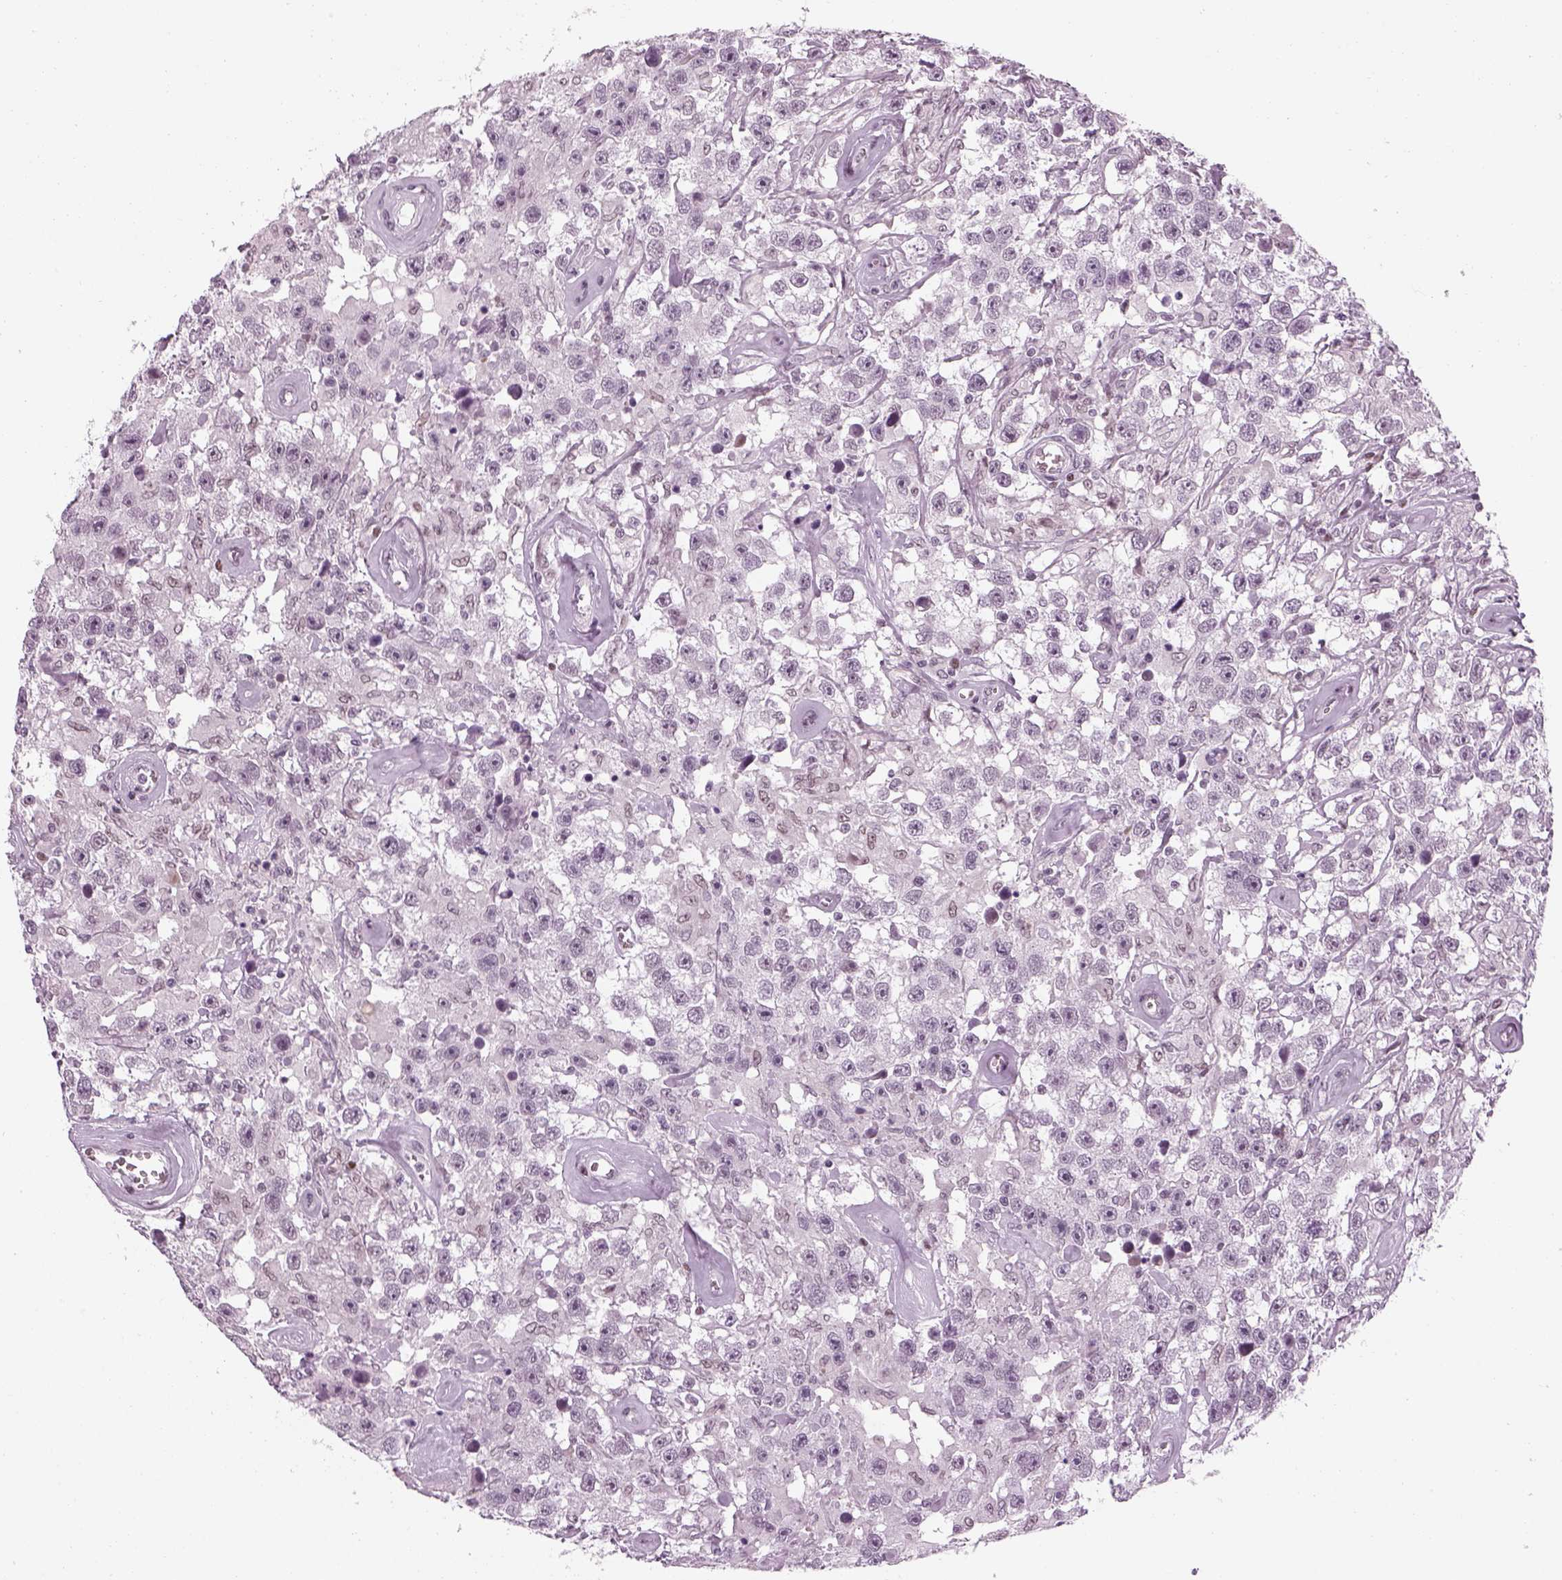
{"staining": {"intensity": "negative", "quantity": "none", "location": "none"}, "tissue": "testis cancer", "cell_type": "Tumor cells", "image_type": "cancer", "snomed": [{"axis": "morphology", "description": "Seminoma, NOS"}, {"axis": "topography", "description": "Testis"}], "caption": "Immunohistochemistry photomicrograph of neoplastic tissue: testis cancer (seminoma) stained with DAB exhibits no significant protein staining in tumor cells.", "gene": "KCNG2", "patient": {"sex": "male", "age": 43}}